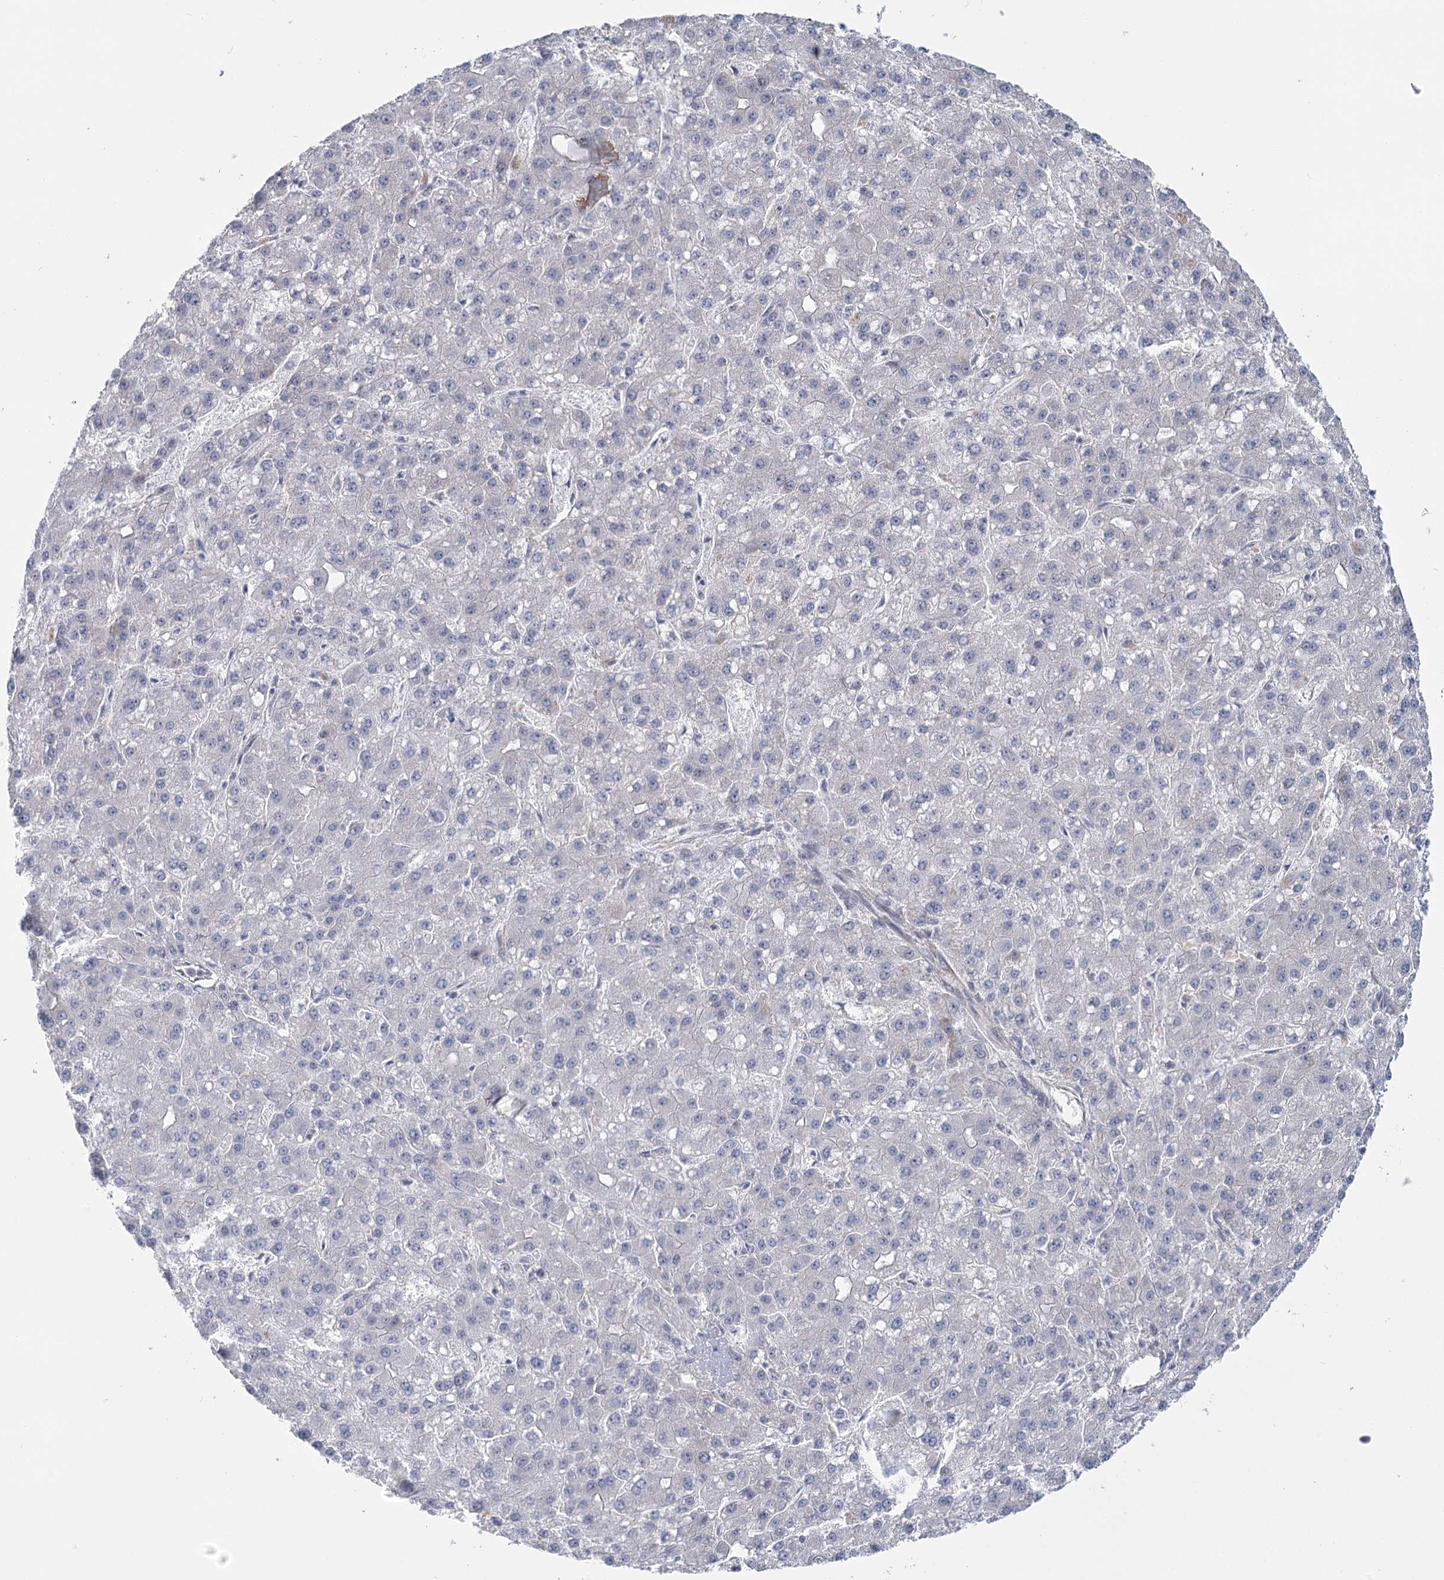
{"staining": {"intensity": "negative", "quantity": "none", "location": "none"}, "tissue": "liver cancer", "cell_type": "Tumor cells", "image_type": "cancer", "snomed": [{"axis": "morphology", "description": "Carcinoma, Hepatocellular, NOS"}, {"axis": "topography", "description": "Liver"}], "caption": "This is a image of IHC staining of liver hepatocellular carcinoma, which shows no staining in tumor cells.", "gene": "USP11", "patient": {"sex": "male", "age": 67}}